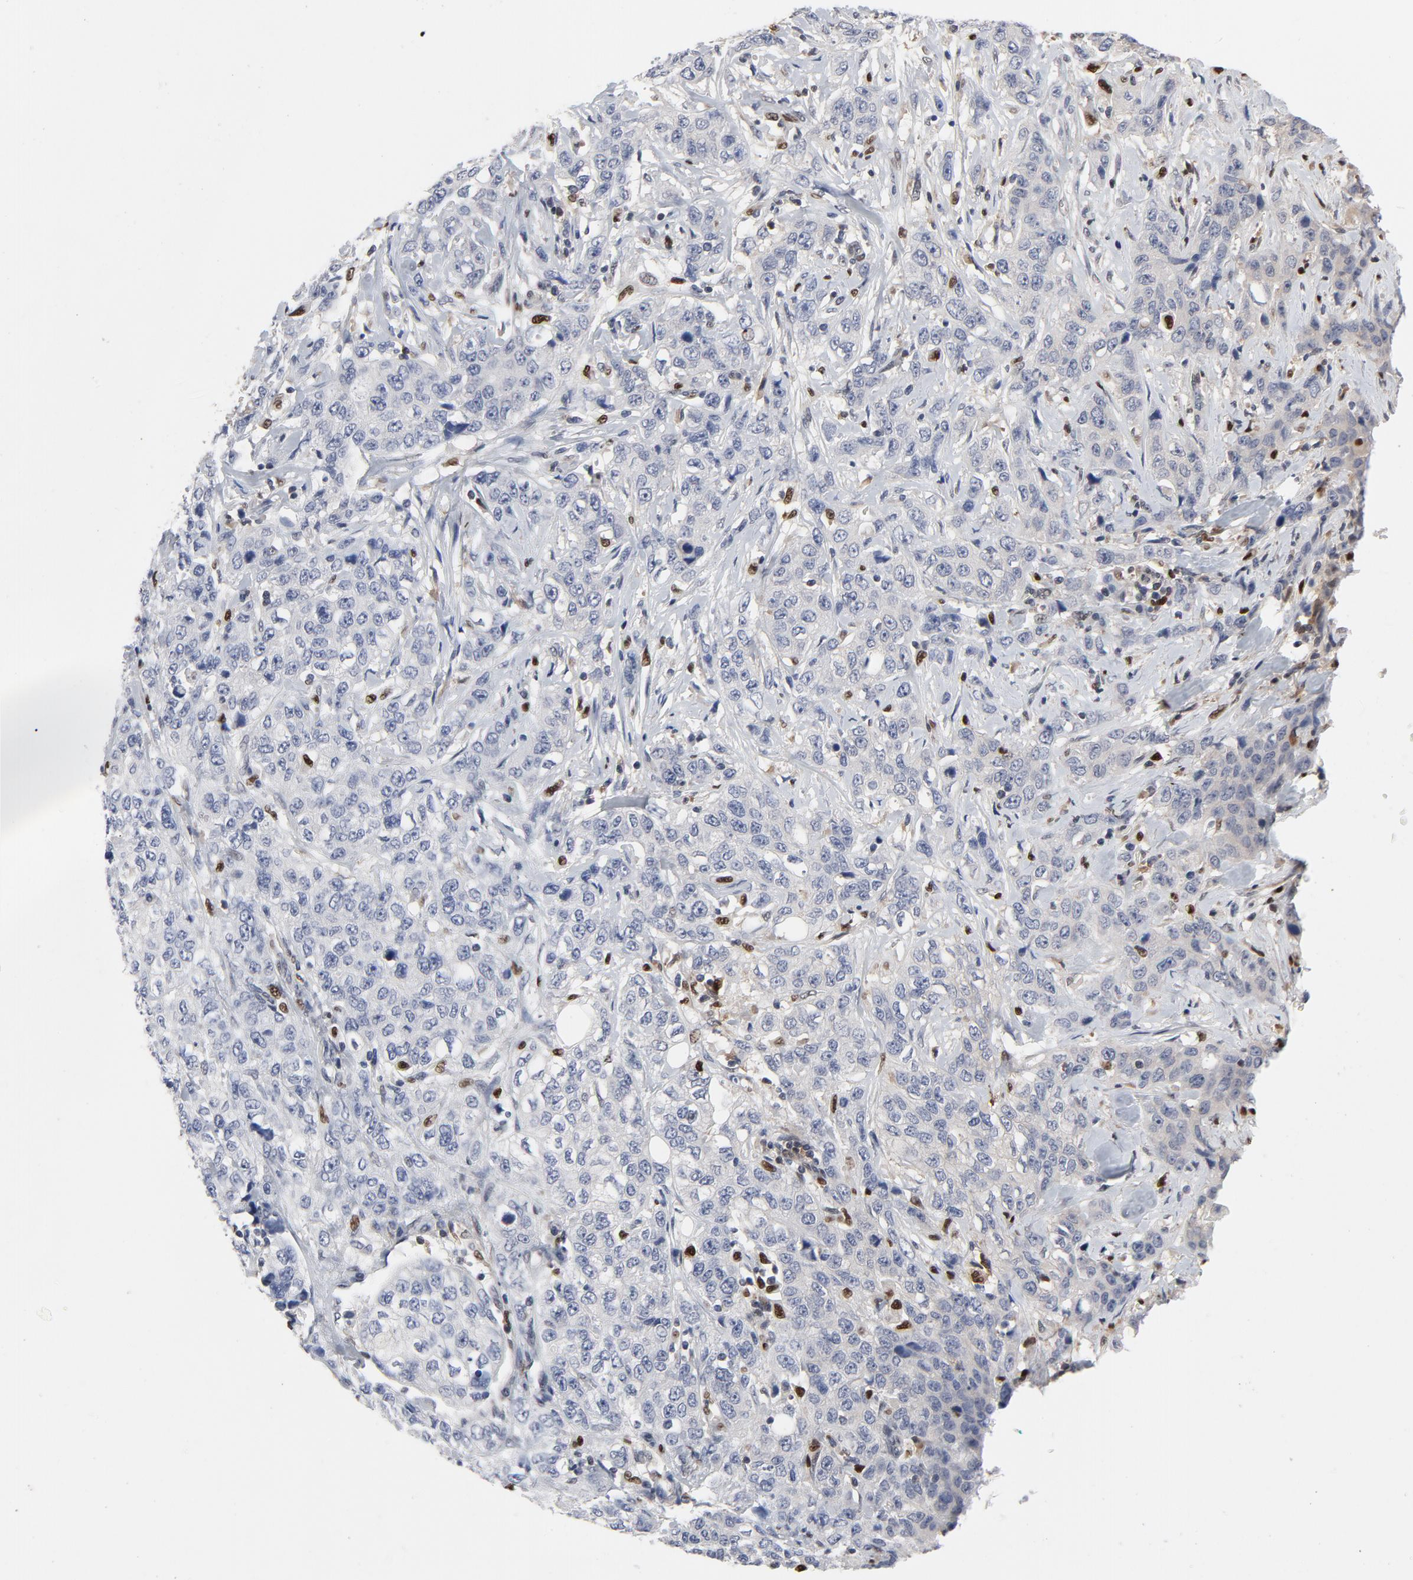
{"staining": {"intensity": "negative", "quantity": "none", "location": "none"}, "tissue": "stomach cancer", "cell_type": "Tumor cells", "image_type": "cancer", "snomed": [{"axis": "morphology", "description": "Adenocarcinoma, NOS"}, {"axis": "topography", "description": "Stomach"}], "caption": "Immunohistochemistry (IHC) image of neoplastic tissue: adenocarcinoma (stomach) stained with DAB (3,3'-diaminobenzidine) exhibits no significant protein positivity in tumor cells.", "gene": "NFKB1", "patient": {"sex": "male", "age": 48}}